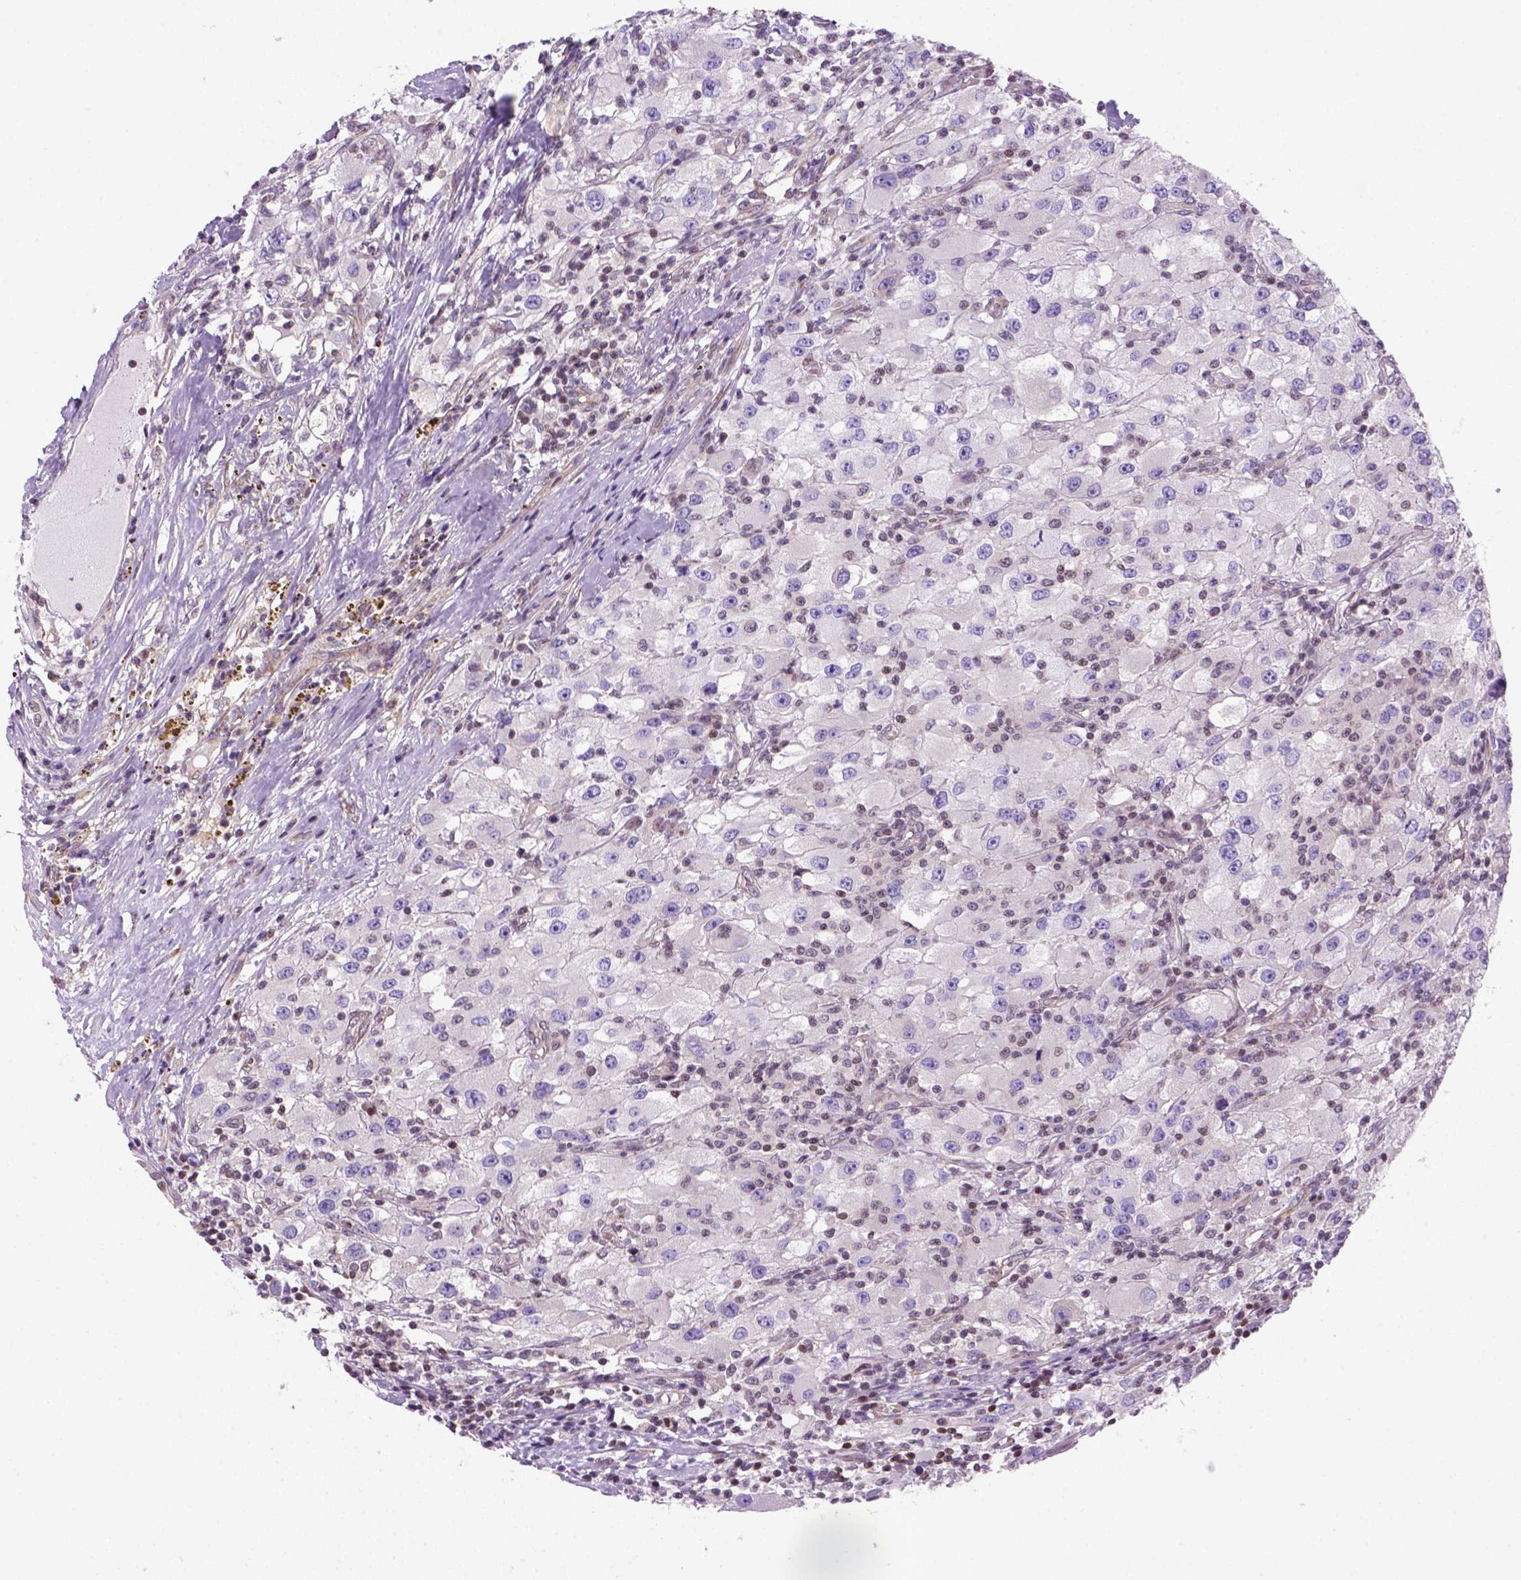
{"staining": {"intensity": "negative", "quantity": "none", "location": "none"}, "tissue": "renal cancer", "cell_type": "Tumor cells", "image_type": "cancer", "snomed": [{"axis": "morphology", "description": "Adenocarcinoma, NOS"}, {"axis": "topography", "description": "Kidney"}], "caption": "Tumor cells are negative for protein expression in human renal cancer.", "gene": "MGMT", "patient": {"sex": "female", "age": 67}}